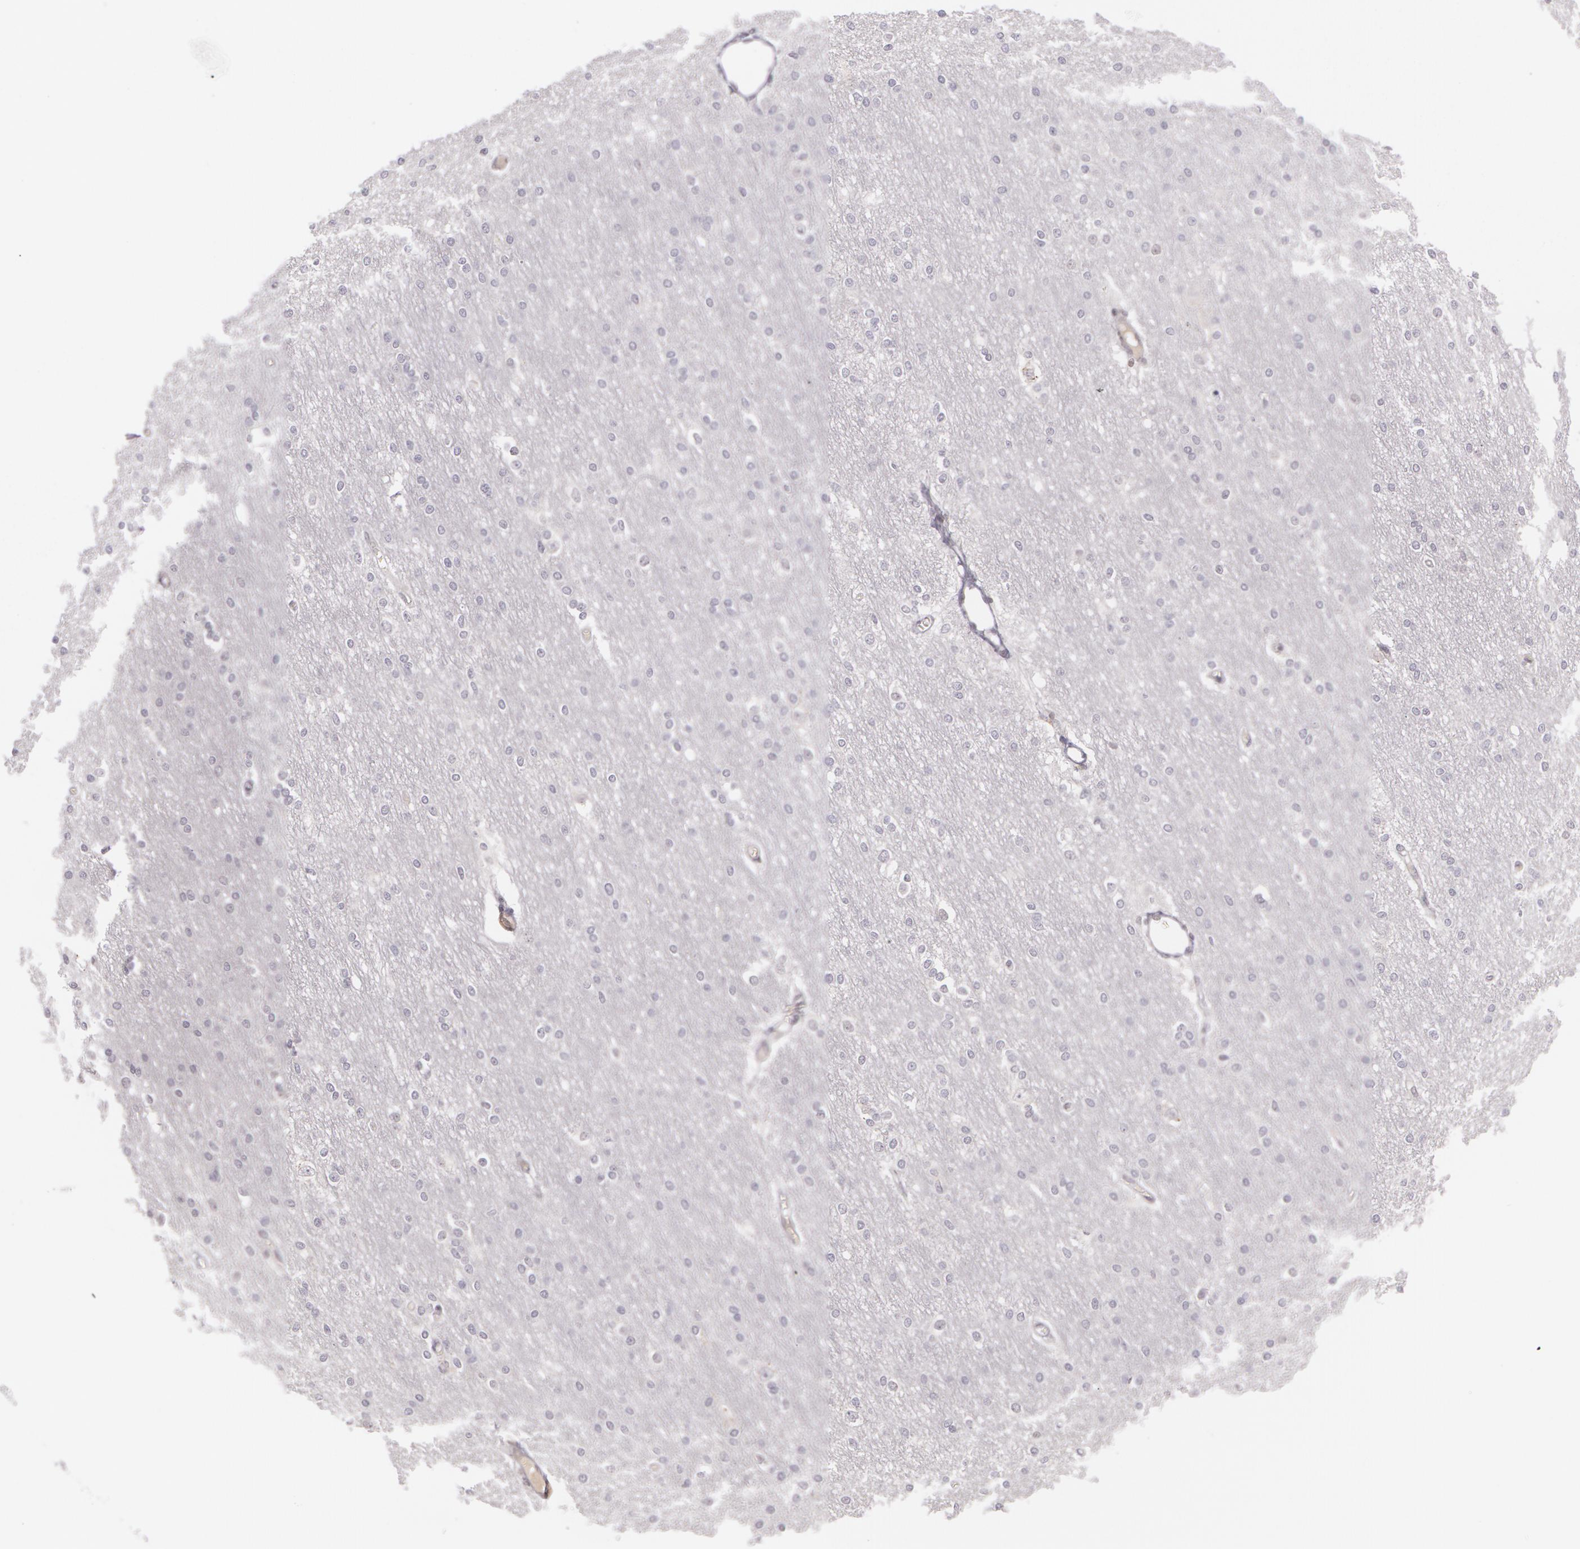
{"staining": {"intensity": "negative", "quantity": "none", "location": "none"}, "tissue": "cerebral cortex", "cell_type": "Endothelial cells", "image_type": "normal", "snomed": [{"axis": "morphology", "description": "Normal tissue, NOS"}, {"axis": "morphology", "description": "Inflammation, NOS"}, {"axis": "topography", "description": "Cerebral cortex"}], "caption": "High magnification brightfield microscopy of normal cerebral cortex stained with DAB (3,3'-diaminobenzidine) (brown) and counterstained with hematoxylin (blue): endothelial cells show no significant positivity.", "gene": "LBP", "patient": {"sex": "male", "age": 6}}